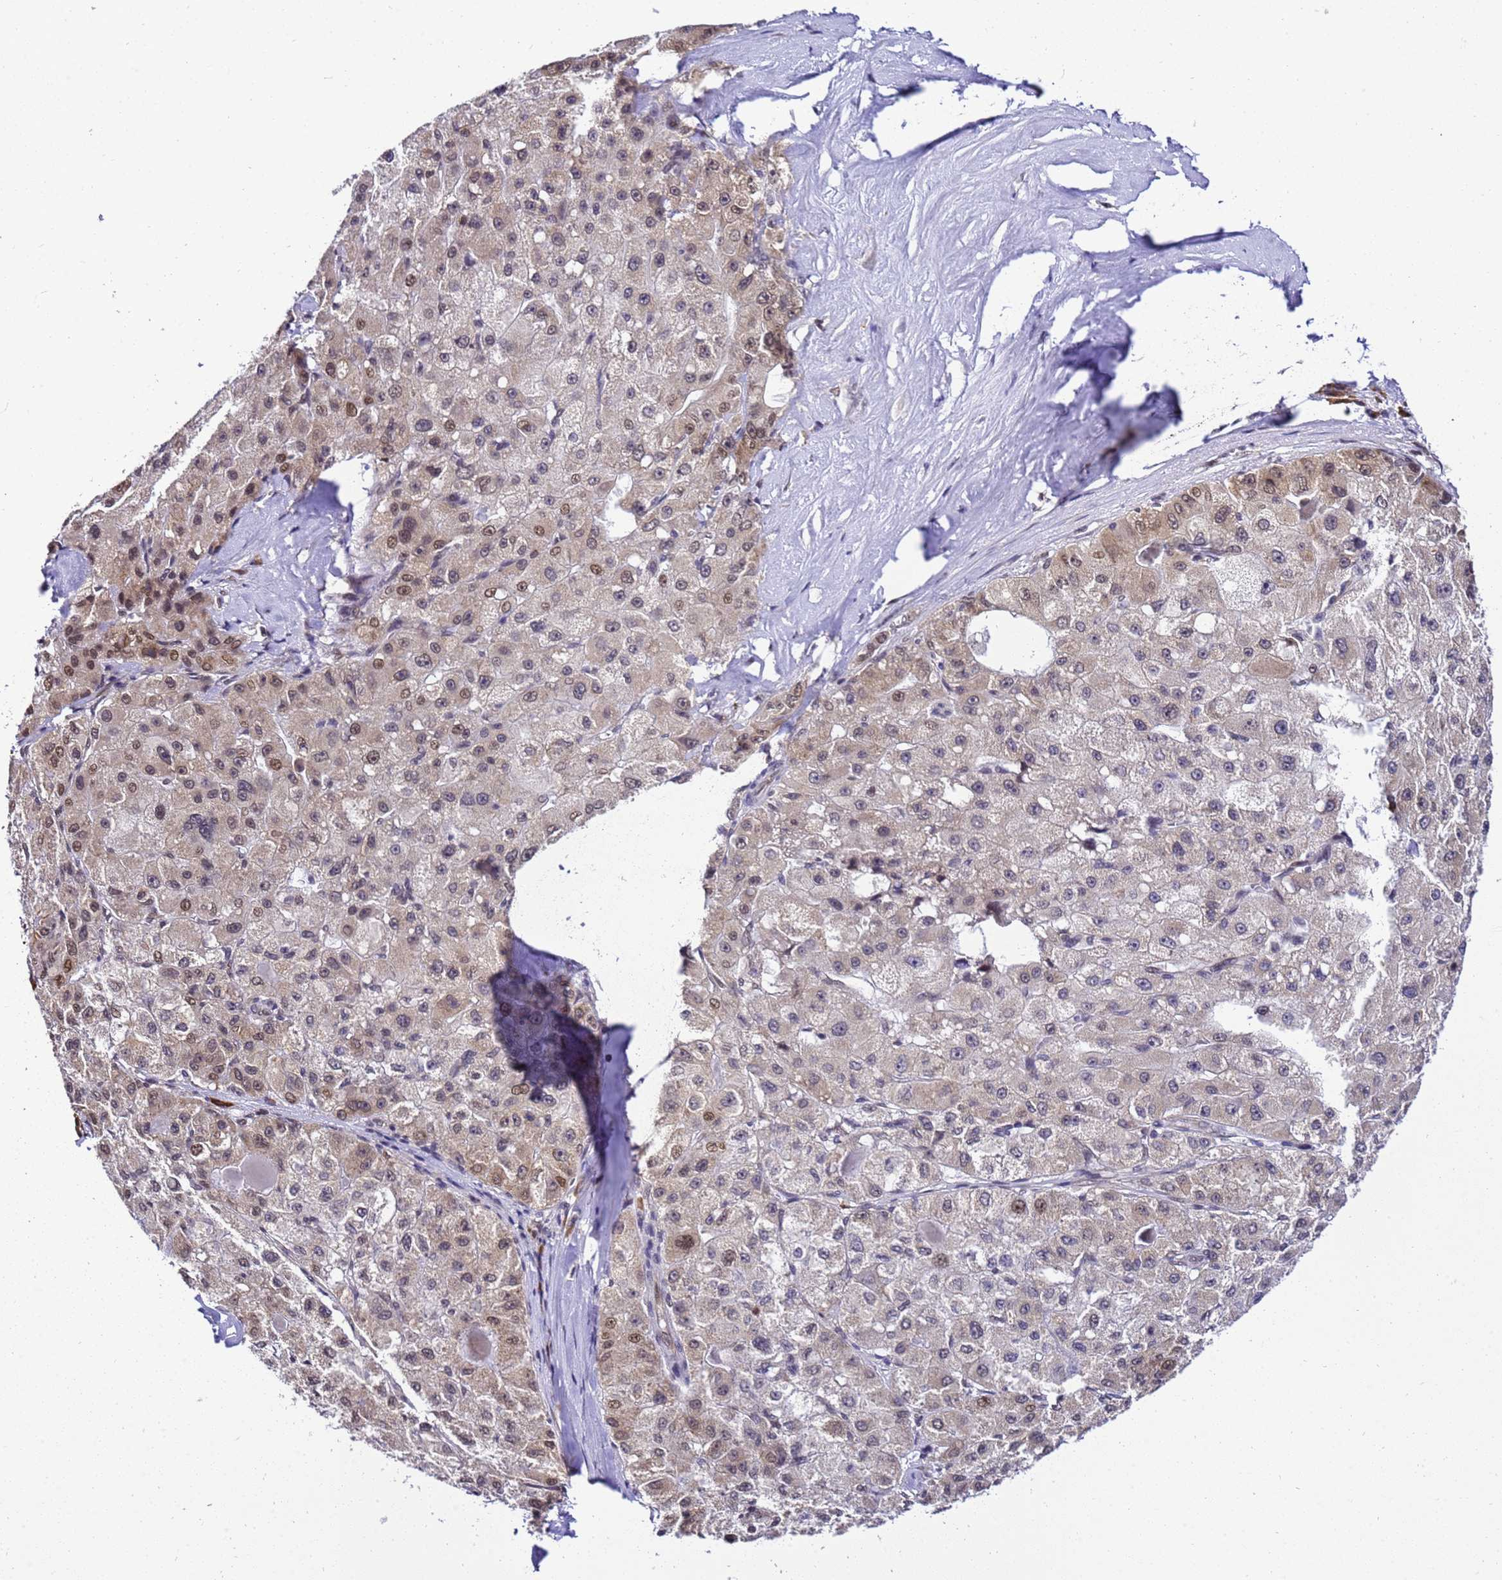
{"staining": {"intensity": "weak", "quantity": "25%-75%", "location": "cytoplasmic/membranous,nuclear"}, "tissue": "liver cancer", "cell_type": "Tumor cells", "image_type": "cancer", "snomed": [{"axis": "morphology", "description": "Carcinoma, Hepatocellular, NOS"}, {"axis": "topography", "description": "Liver"}], "caption": "Hepatocellular carcinoma (liver) stained with a brown dye displays weak cytoplasmic/membranous and nuclear positive staining in approximately 25%-75% of tumor cells.", "gene": "SMN1", "patient": {"sex": "male", "age": 80}}